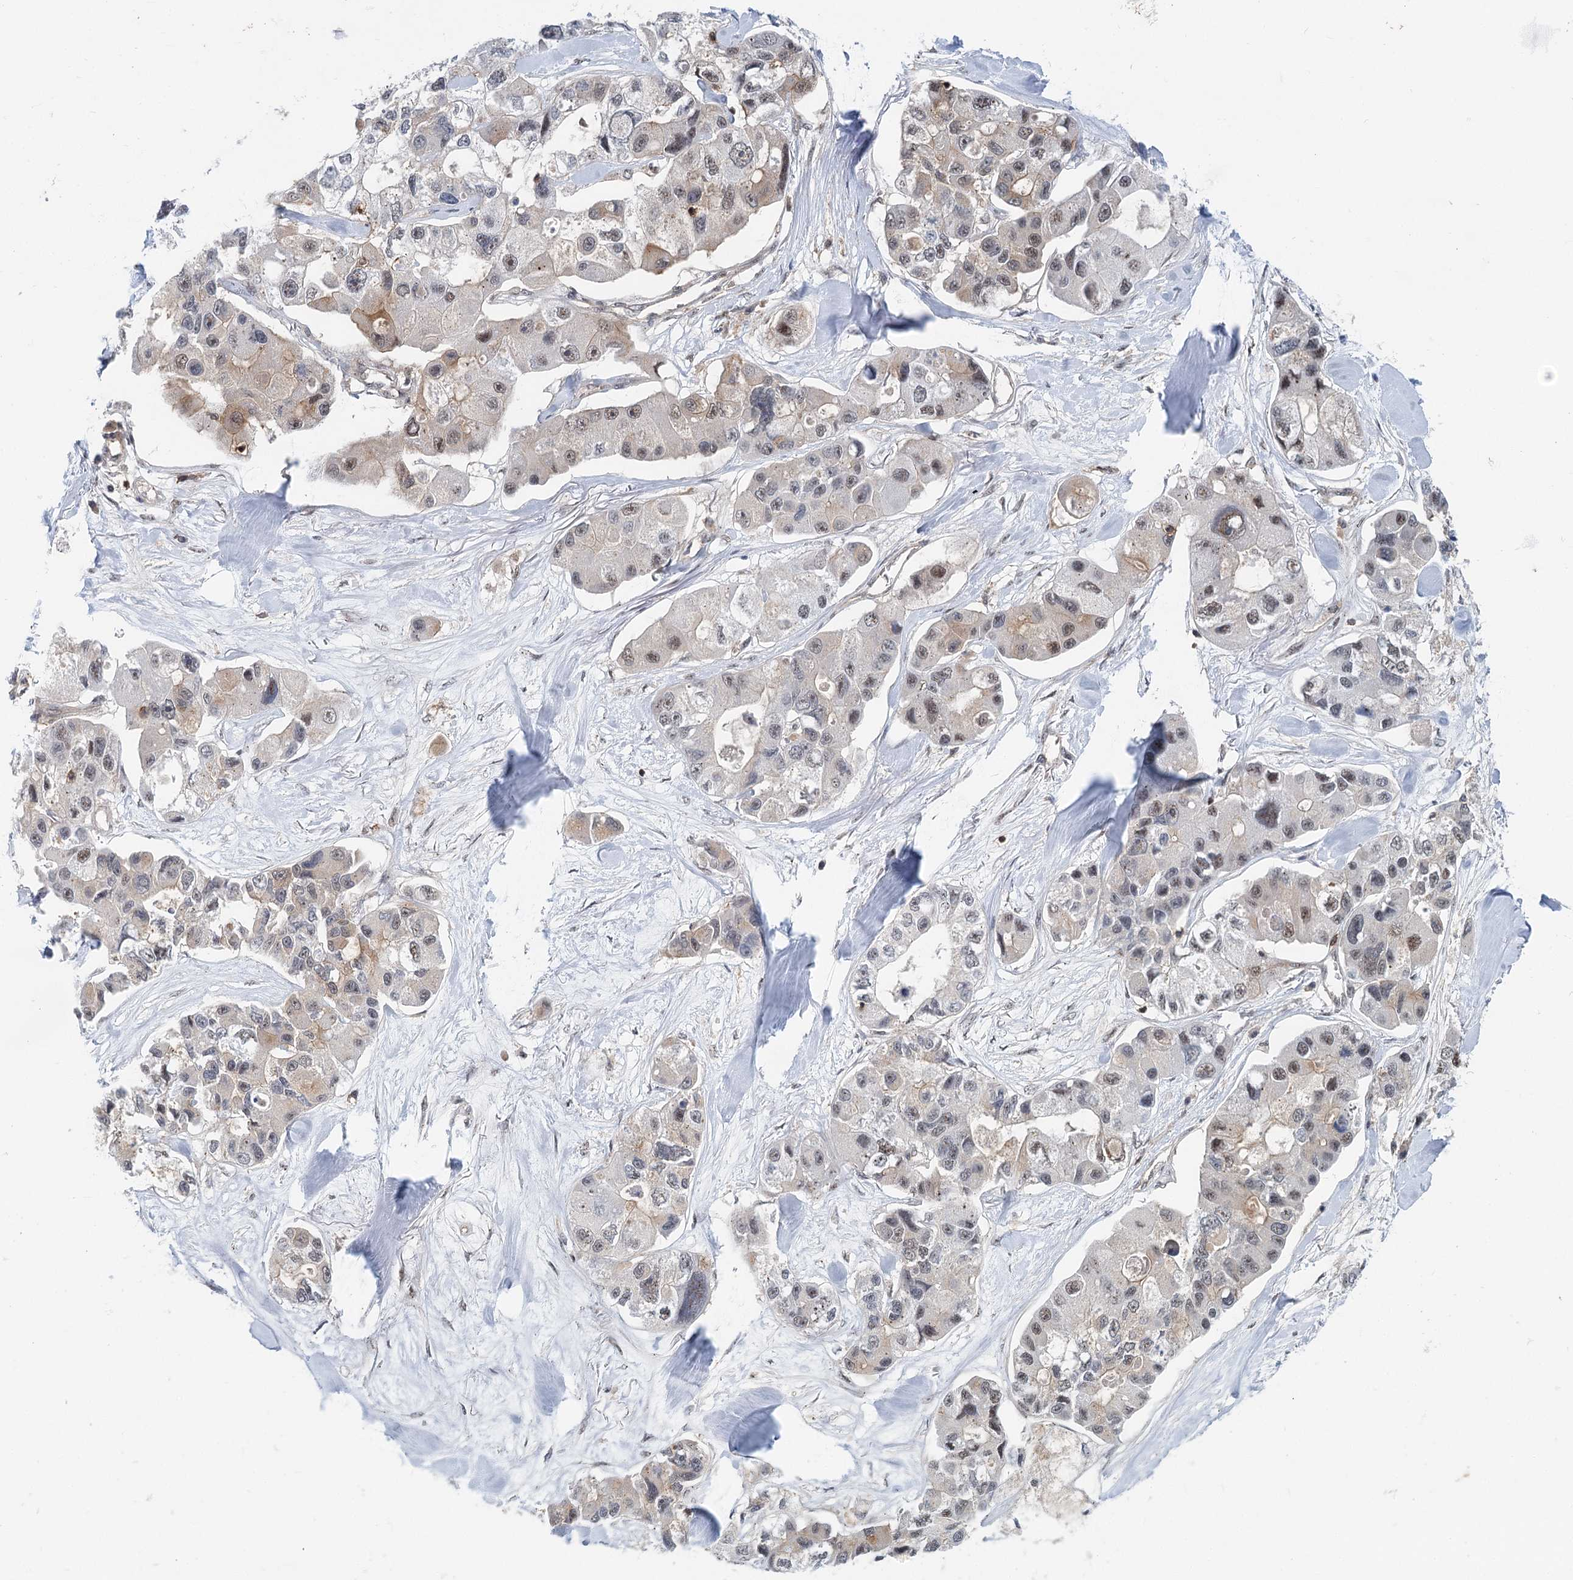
{"staining": {"intensity": "moderate", "quantity": "<25%", "location": "cytoplasmic/membranous,nuclear"}, "tissue": "lung cancer", "cell_type": "Tumor cells", "image_type": "cancer", "snomed": [{"axis": "morphology", "description": "Adenocarcinoma, NOS"}, {"axis": "topography", "description": "Lung"}], "caption": "Moderate cytoplasmic/membranous and nuclear positivity for a protein is seen in approximately <25% of tumor cells of lung cancer using immunohistochemistry (IHC).", "gene": "CDC42SE2", "patient": {"sex": "female", "age": 54}}